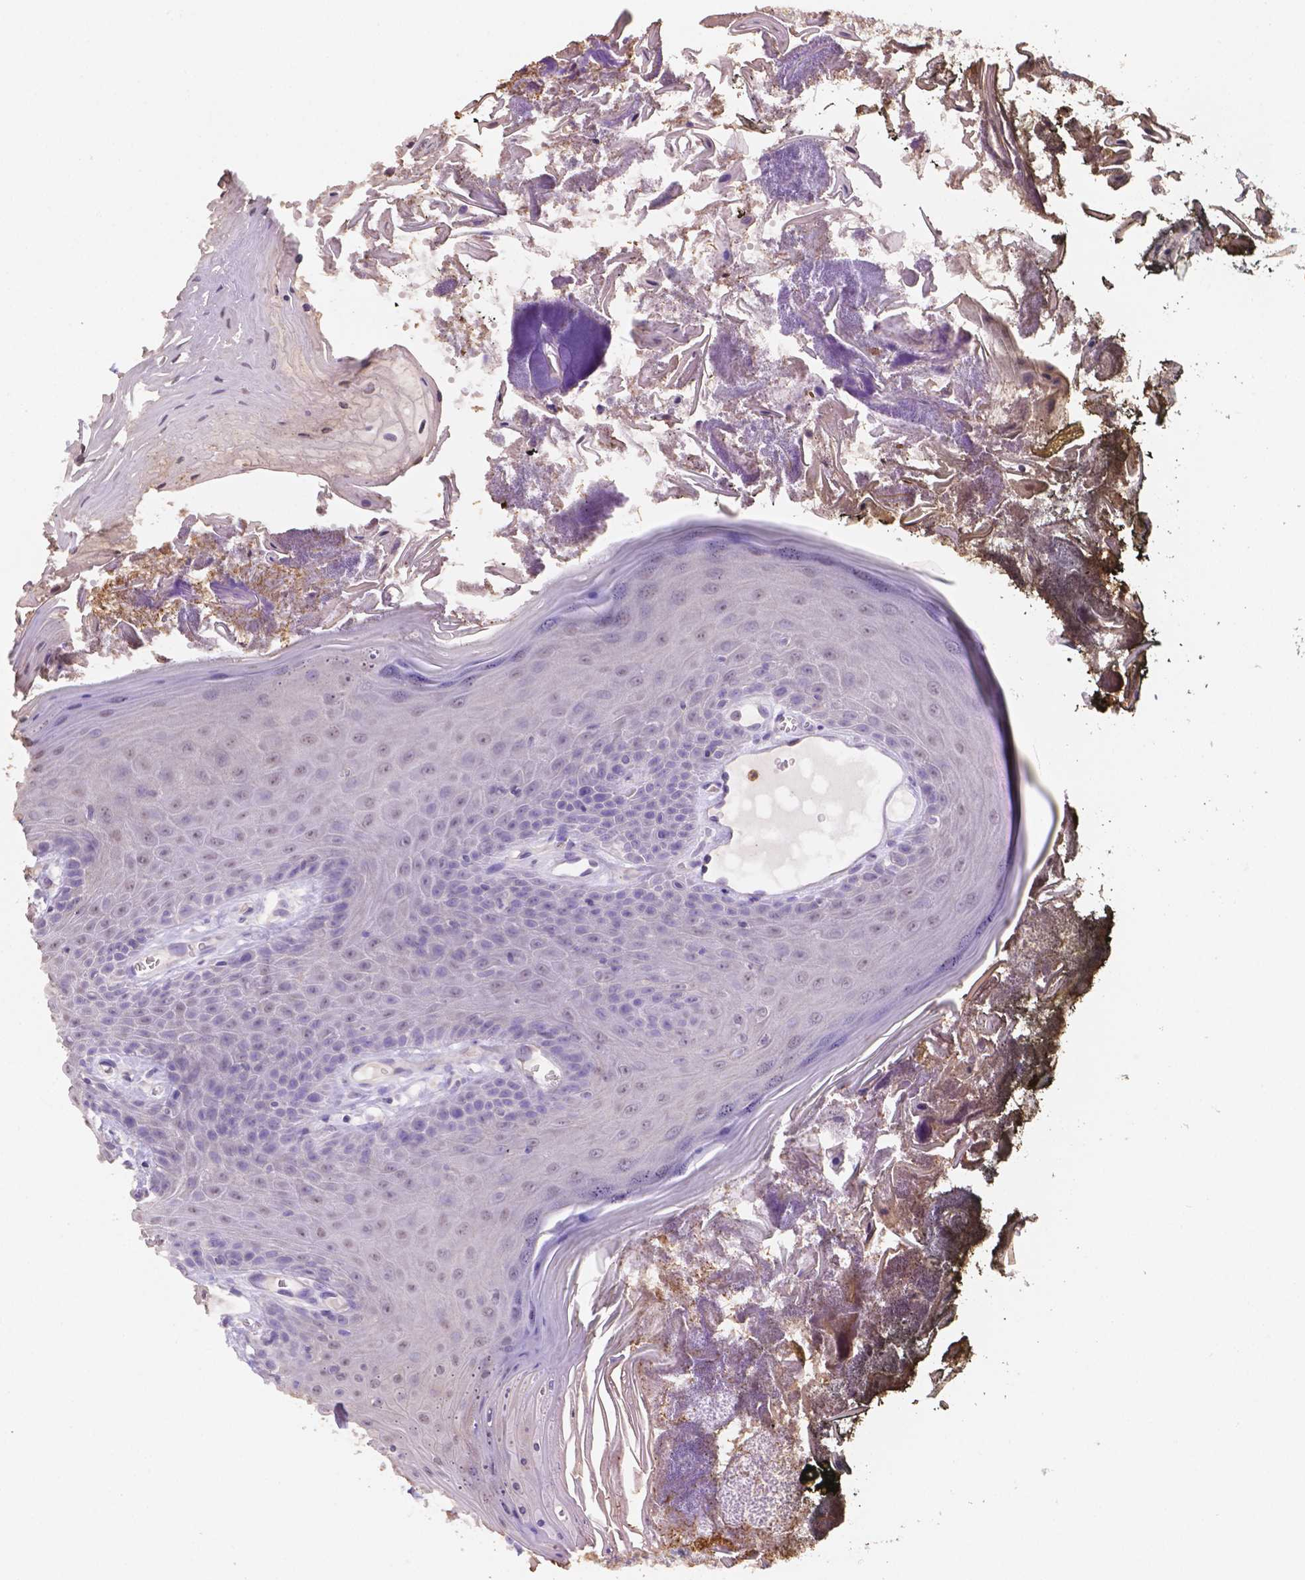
{"staining": {"intensity": "negative", "quantity": "none", "location": "none"}, "tissue": "oral mucosa", "cell_type": "Squamous epithelial cells", "image_type": "normal", "snomed": [{"axis": "morphology", "description": "Normal tissue, NOS"}, {"axis": "topography", "description": "Oral tissue"}], "caption": "An IHC photomicrograph of unremarkable oral mucosa is shown. There is no staining in squamous epithelial cells of oral mucosa.", "gene": "NXPE2", "patient": {"sex": "male", "age": 9}}